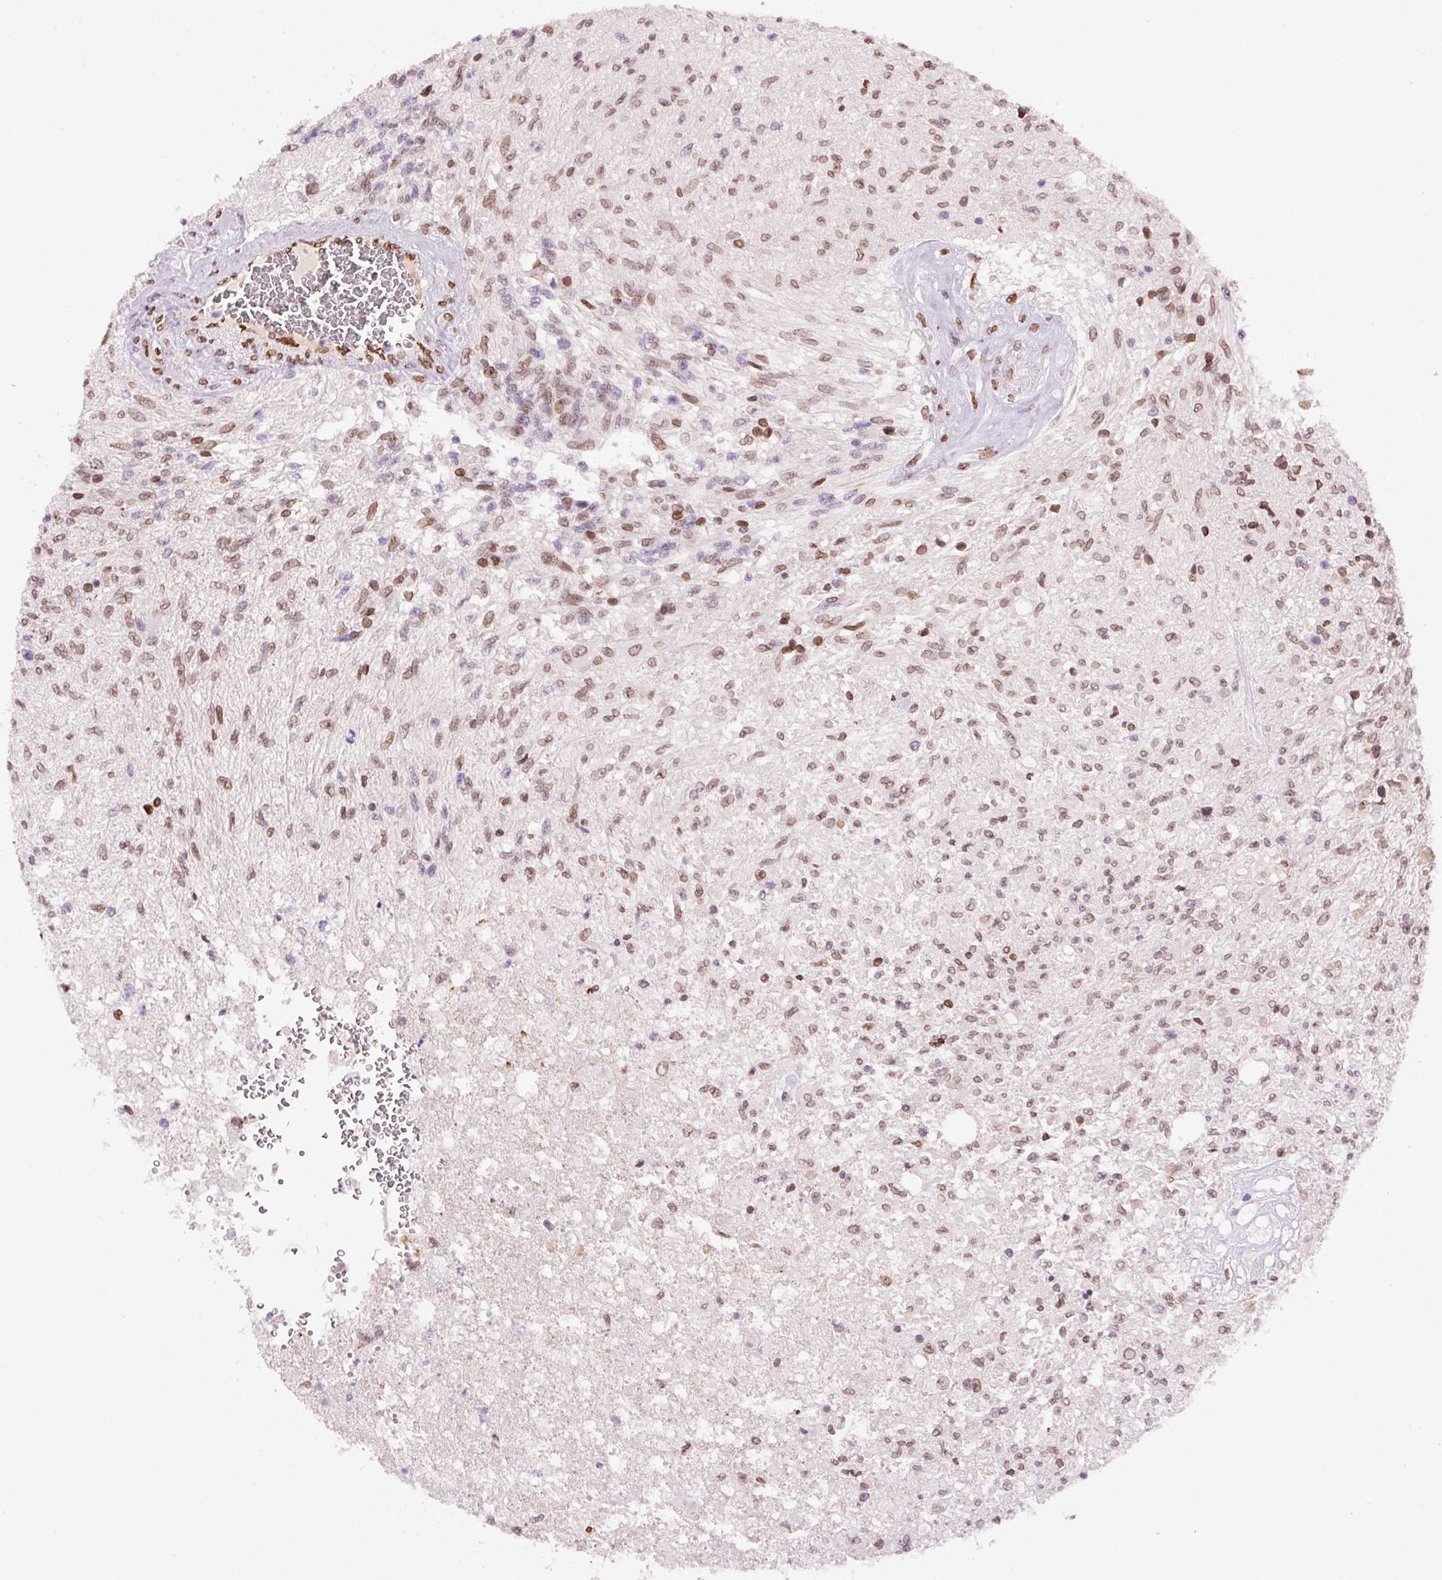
{"staining": {"intensity": "moderate", "quantity": ">75%", "location": "cytoplasmic/membranous,nuclear"}, "tissue": "glioma", "cell_type": "Tumor cells", "image_type": "cancer", "snomed": [{"axis": "morphology", "description": "Glioma, malignant, High grade"}, {"axis": "topography", "description": "Brain"}], "caption": "Human glioma stained for a protein (brown) shows moderate cytoplasmic/membranous and nuclear positive expression in about >75% of tumor cells.", "gene": "ZNF224", "patient": {"sex": "male", "age": 56}}